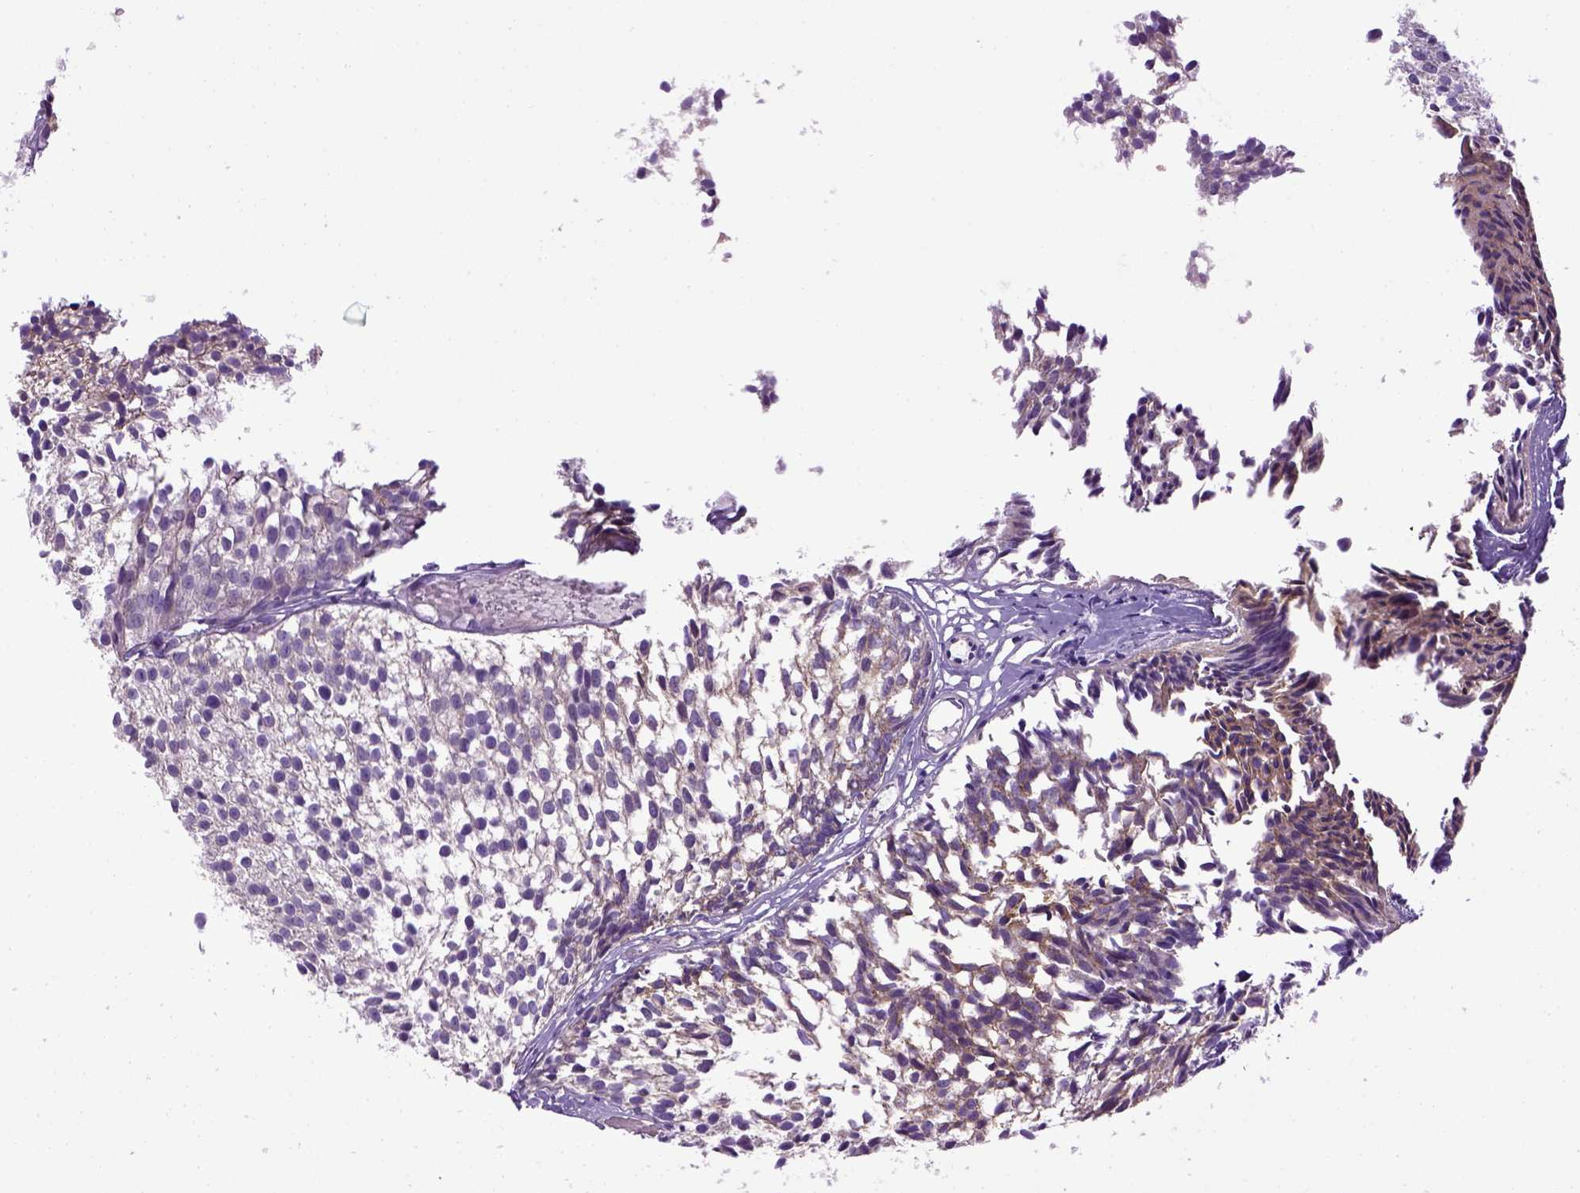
{"staining": {"intensity": "moderate", "quantity": "25%-75%", "location": "cytoplasmic/membranous"}, "tissue": "urothelial cancer", "cell_type": "Tumor cells", "image_type": "cancer", "snomed": [{"axis": "morphology", "description": "Urothelial carcinoma, Low grade"}, {"axis": "topography", "description": "Urinary bladder"}], "caption": "This is an image of immunohistochemistry (IHC) staining of urothelial cancer, which shows moderate expression in the cytoplasmic/membranous of tumor cells.", "gene": "CDH1", "patient": {"sex": "male", "age": 63}}